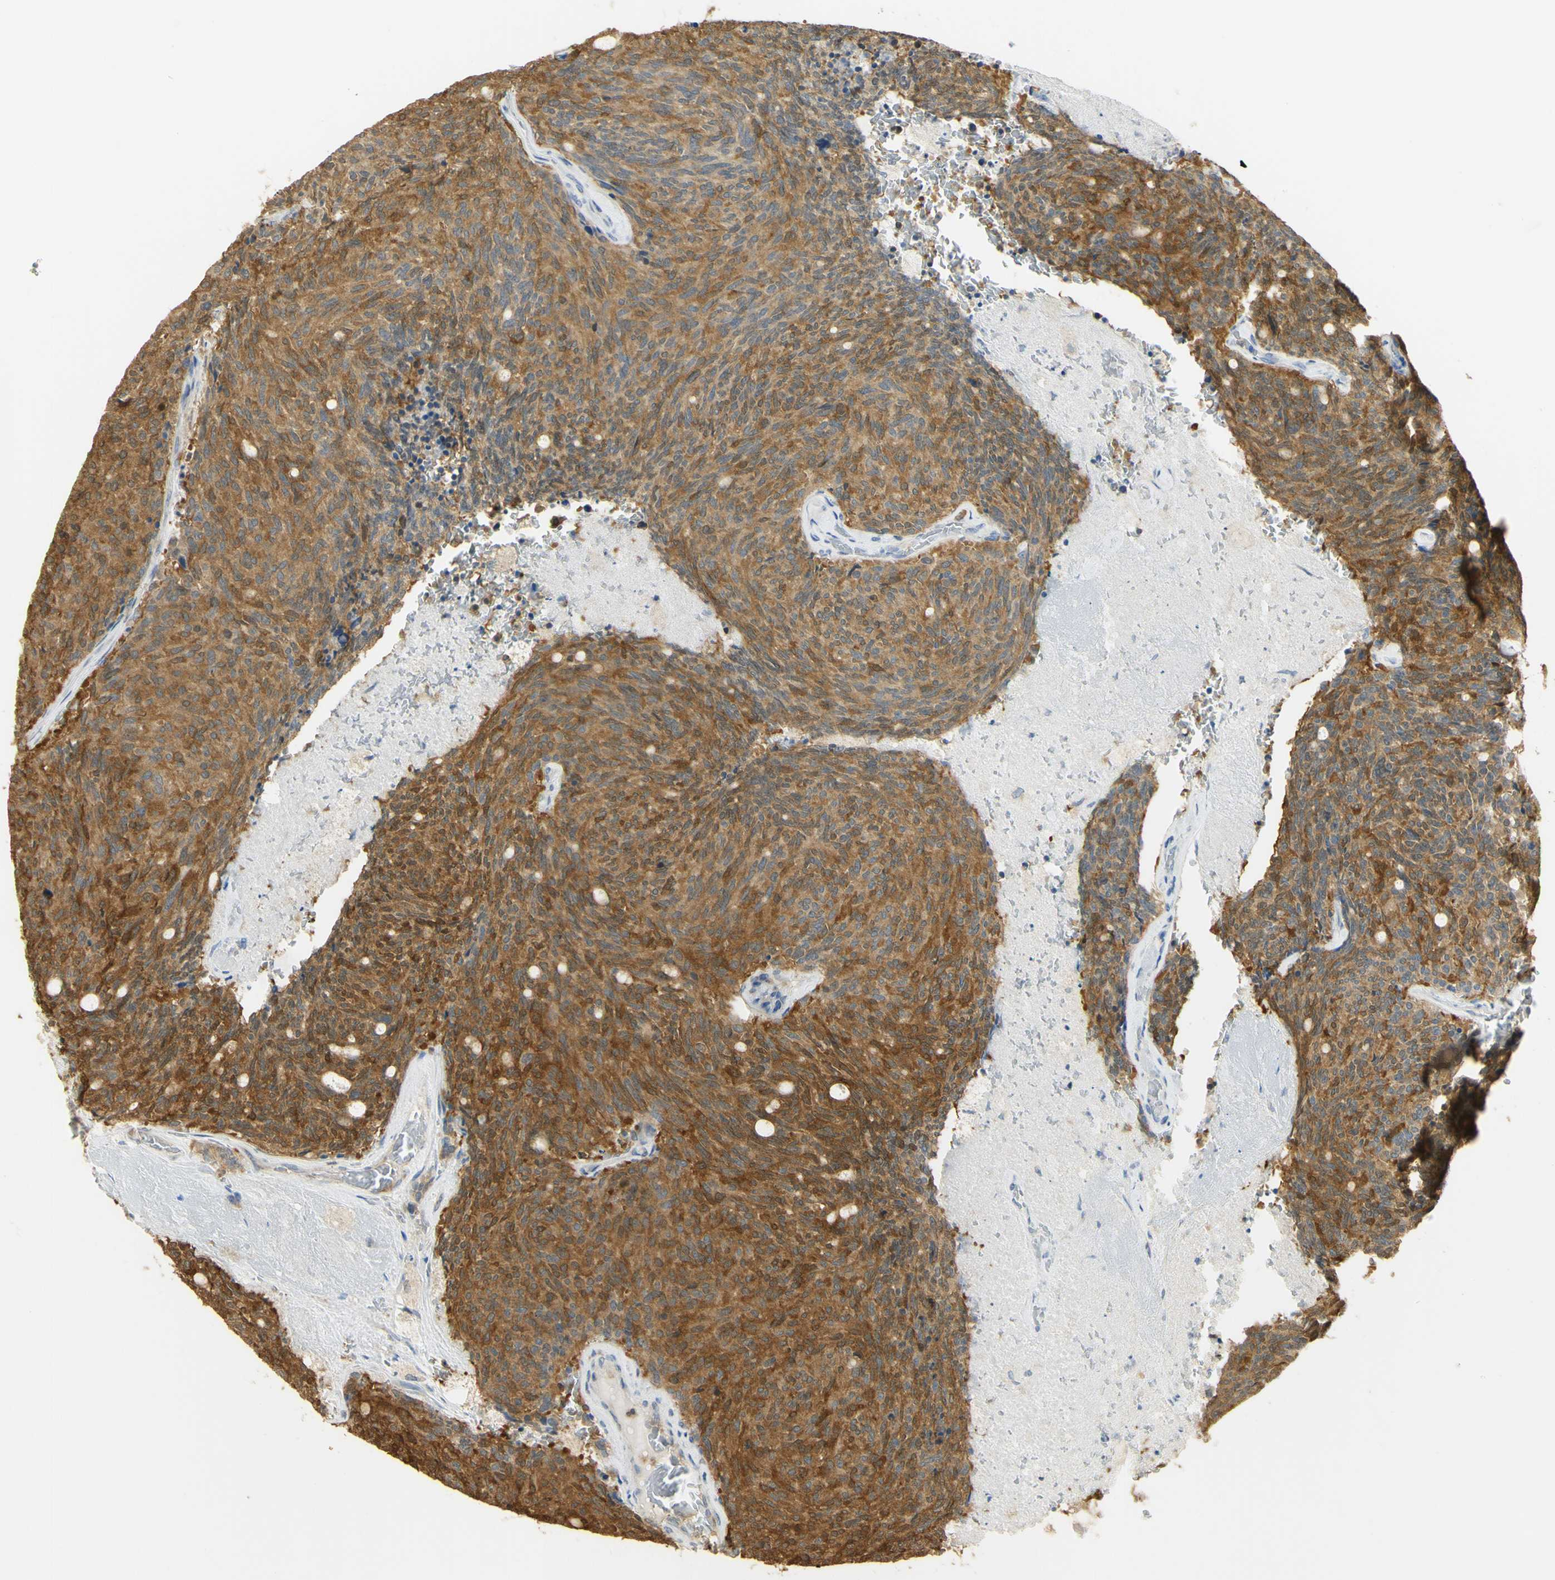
{"staining": {"intensity": "moderate", "quantity": ">75%", "location": "cytoplasmic/membranous"}, "tissue": "carcinoid", "cell_type": "Tumor cells", "image_type": "cancer", "snomed": [{"axis": "morphology", "description": "Carcinoid, malignant, NOS"}, {"axis": "topography", "description": "Pancreas"}], "caption": "Malignant carcinoid was stained to show a protein in brown. There is medium levels of moderate cytoplasmic/membranous positivity in about >75% of tumor cells.", "gene": "PAK1", "patient": {"sex": "female", "age": 54}}